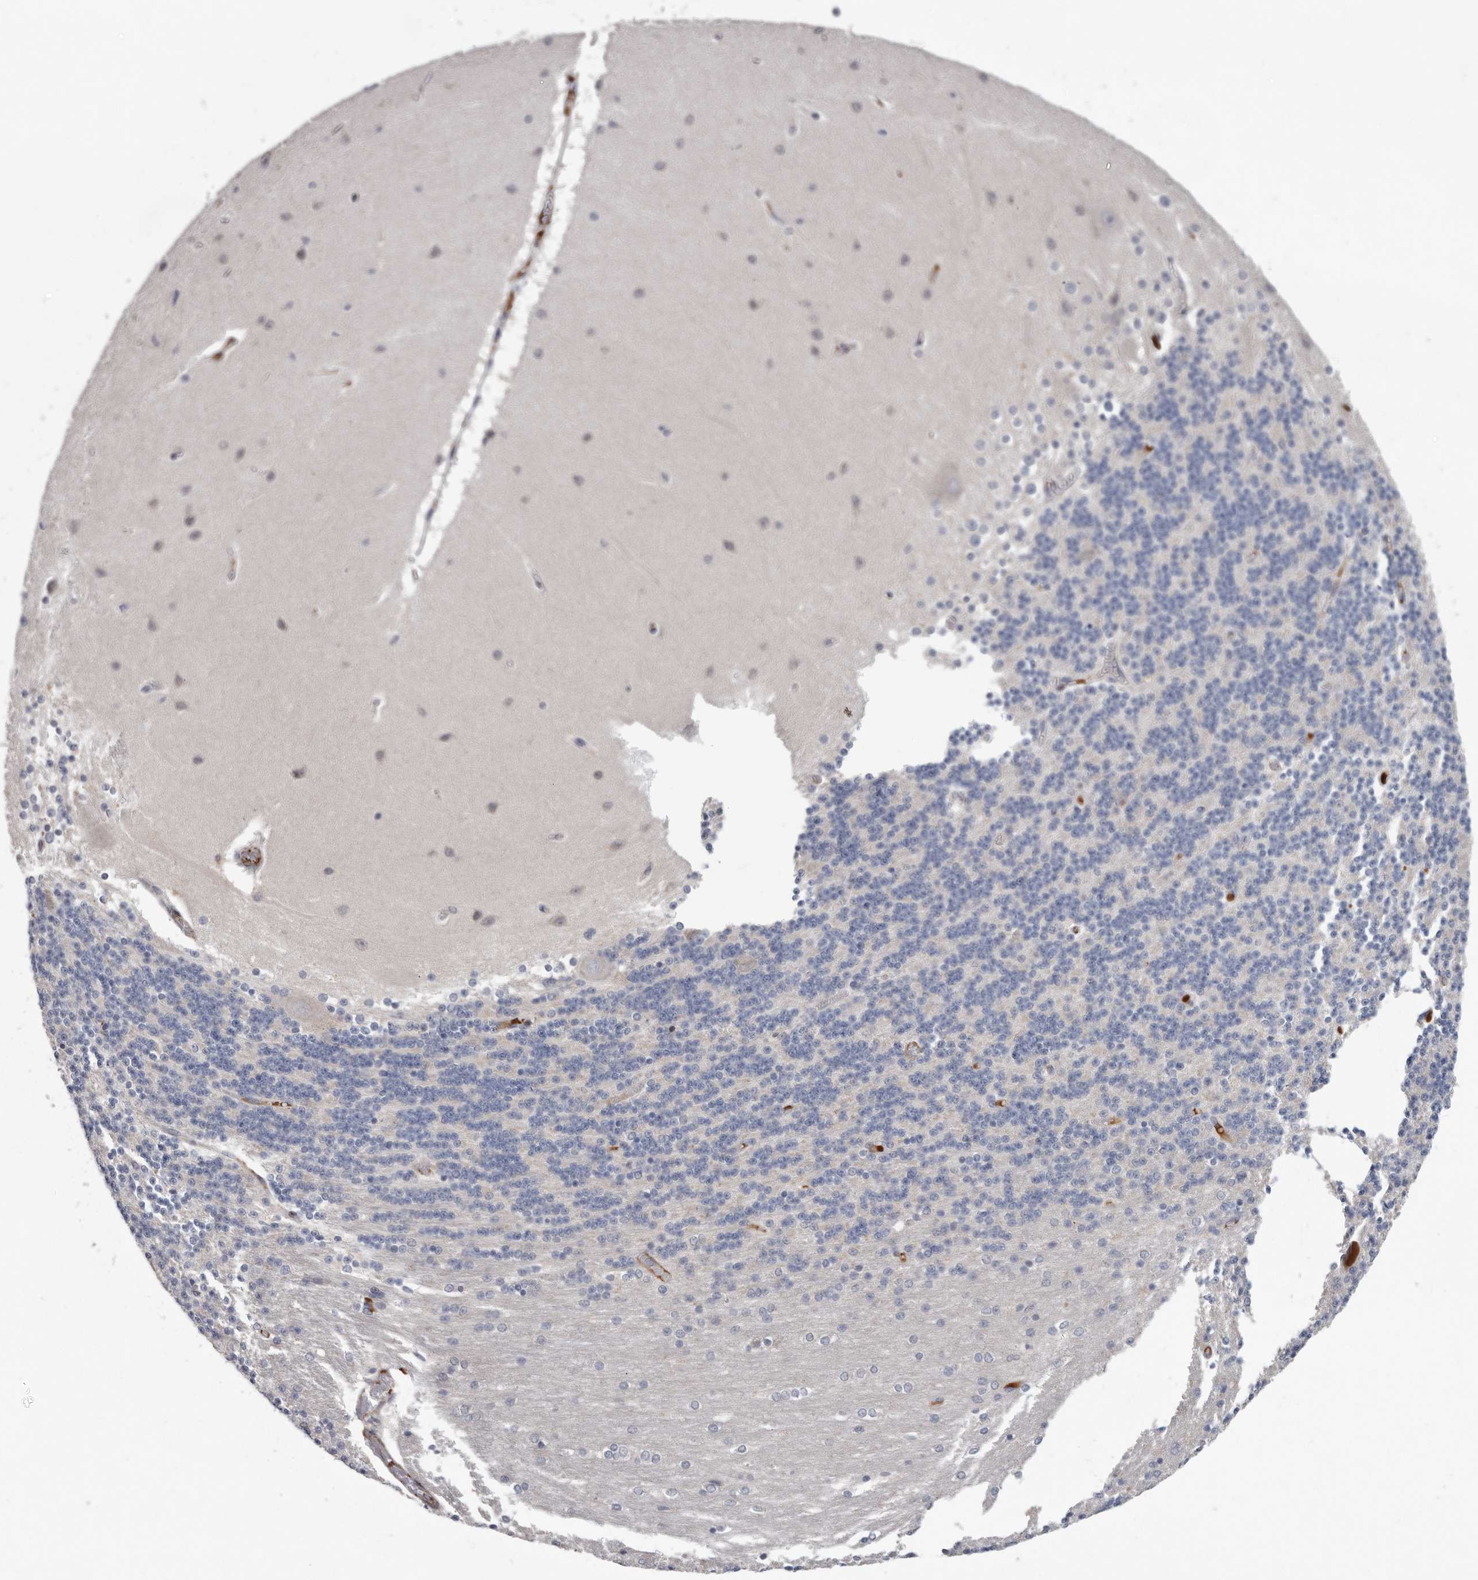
{"staining": {"intensity": "negative", "quantity": "none", "location": "none"}, "tissue": "cerebellum", "cell_type": "Cells in granular layer", "image_type": "normal", "snomed": [{"axis": "morphology", "description": "Normal tissue, NOS"}, {"axis": "topography", "description": "Cerebellum"}], "caption": "A high-resolution histopathology image shows immunohistochemistry staining of unremarkable cerebellum, which displays no significant expression in cells in granular layer.", "gene": "ATXN3L", "patient": {"sex": "female", "age": 54}}